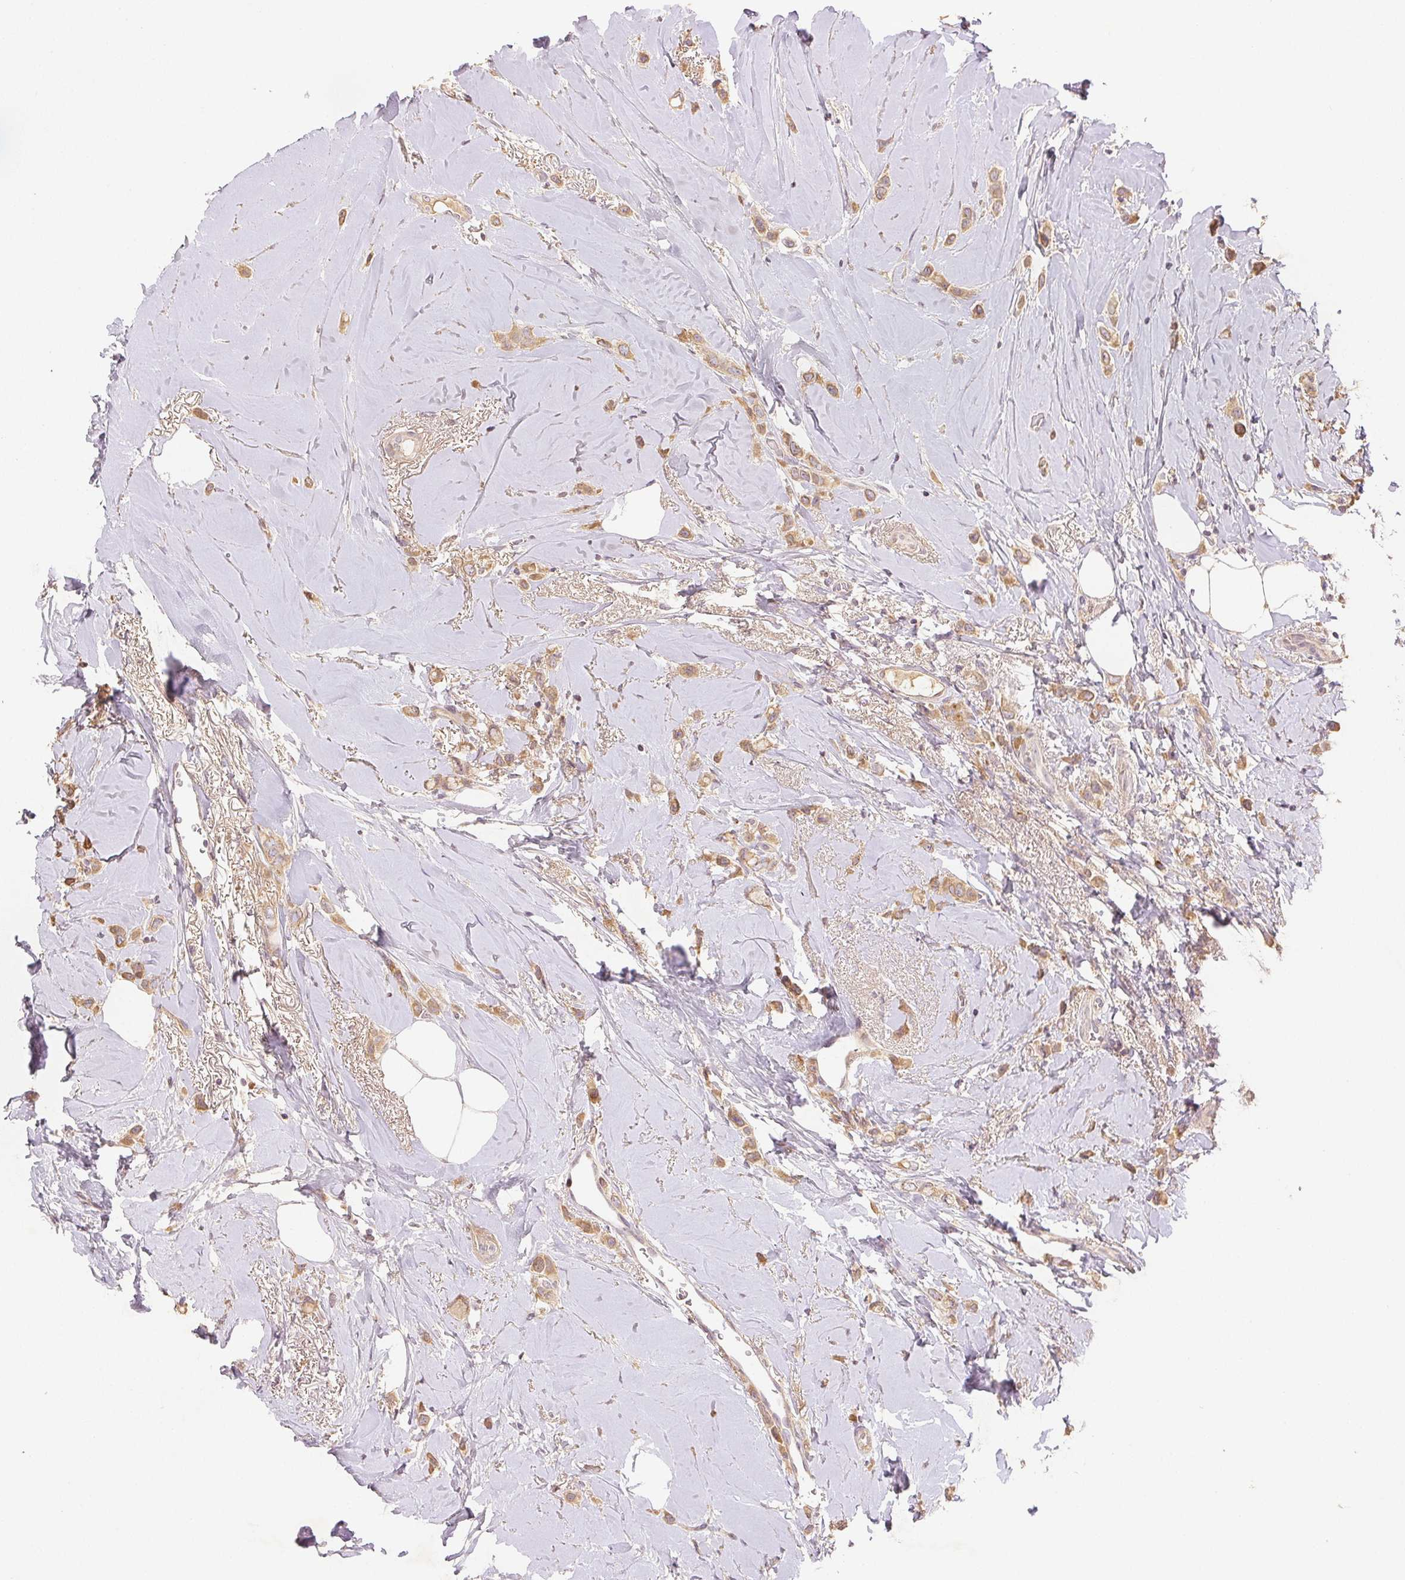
{"staining": {"intensity": "weak", "quantity": ">75%", "location": "cytoplasmic/membranous"}, "tissue": "breast cancer", "cell_type": "Tumor cells", "image_type": "cancer", "snomed": [{"axis": "morphology", "description": "Lobular carcinoma"}, {"axis": "topography", "description": "Breast"}], "caption": "Protein staining of lobular carcinoma (breast) tissue exhibits weak cytoplasmic/membranous expression in approximately >75% of tumor cells. (Stains: DAB (3,3'-diaminobenzidine) in brown, nuclei in blue, Microscopy: brightfield microscopy at high magnification).", "gene": "YIF1B", "patient": {"sex": "female", "age": 66}}